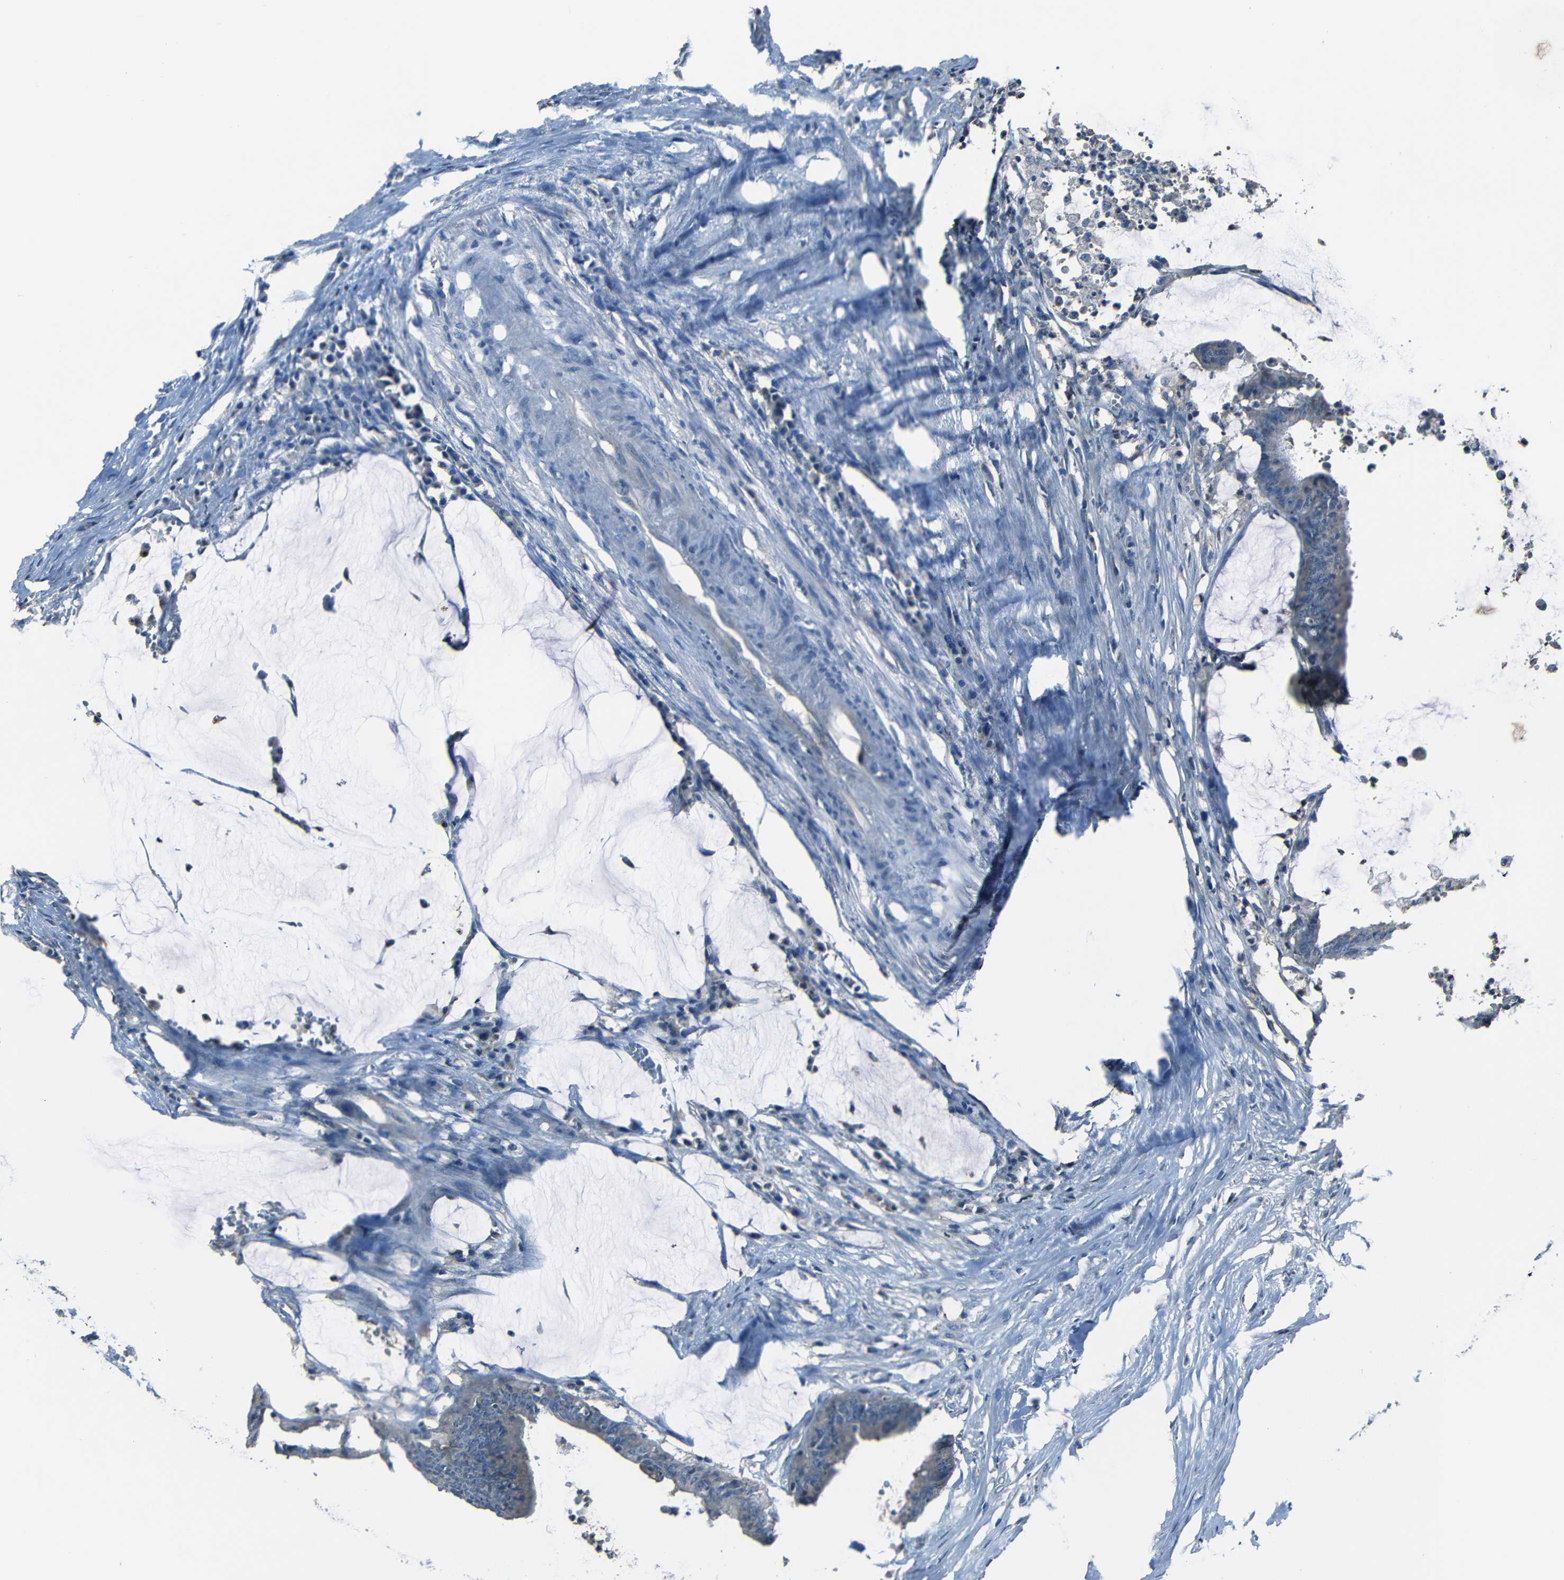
{"staining": {"intensity": "negative", "quantity": "none", "location": "none"}, "tissue": "colorectal cancer", "cell_type": "Tumor cells", "image_type": "cancer", "snomed": [{"axis": "morphology", "description": "Adenocarcinoma, NOS"}, {"axis": "topography", "description": "Rectum"}], "caption": "This is an IHC photomicrograph of adenocarcinoma (colorectal). There is no positivity in tumor cells.", "gene": "SLA", "patient": {"sex": "female", "age": 66}}